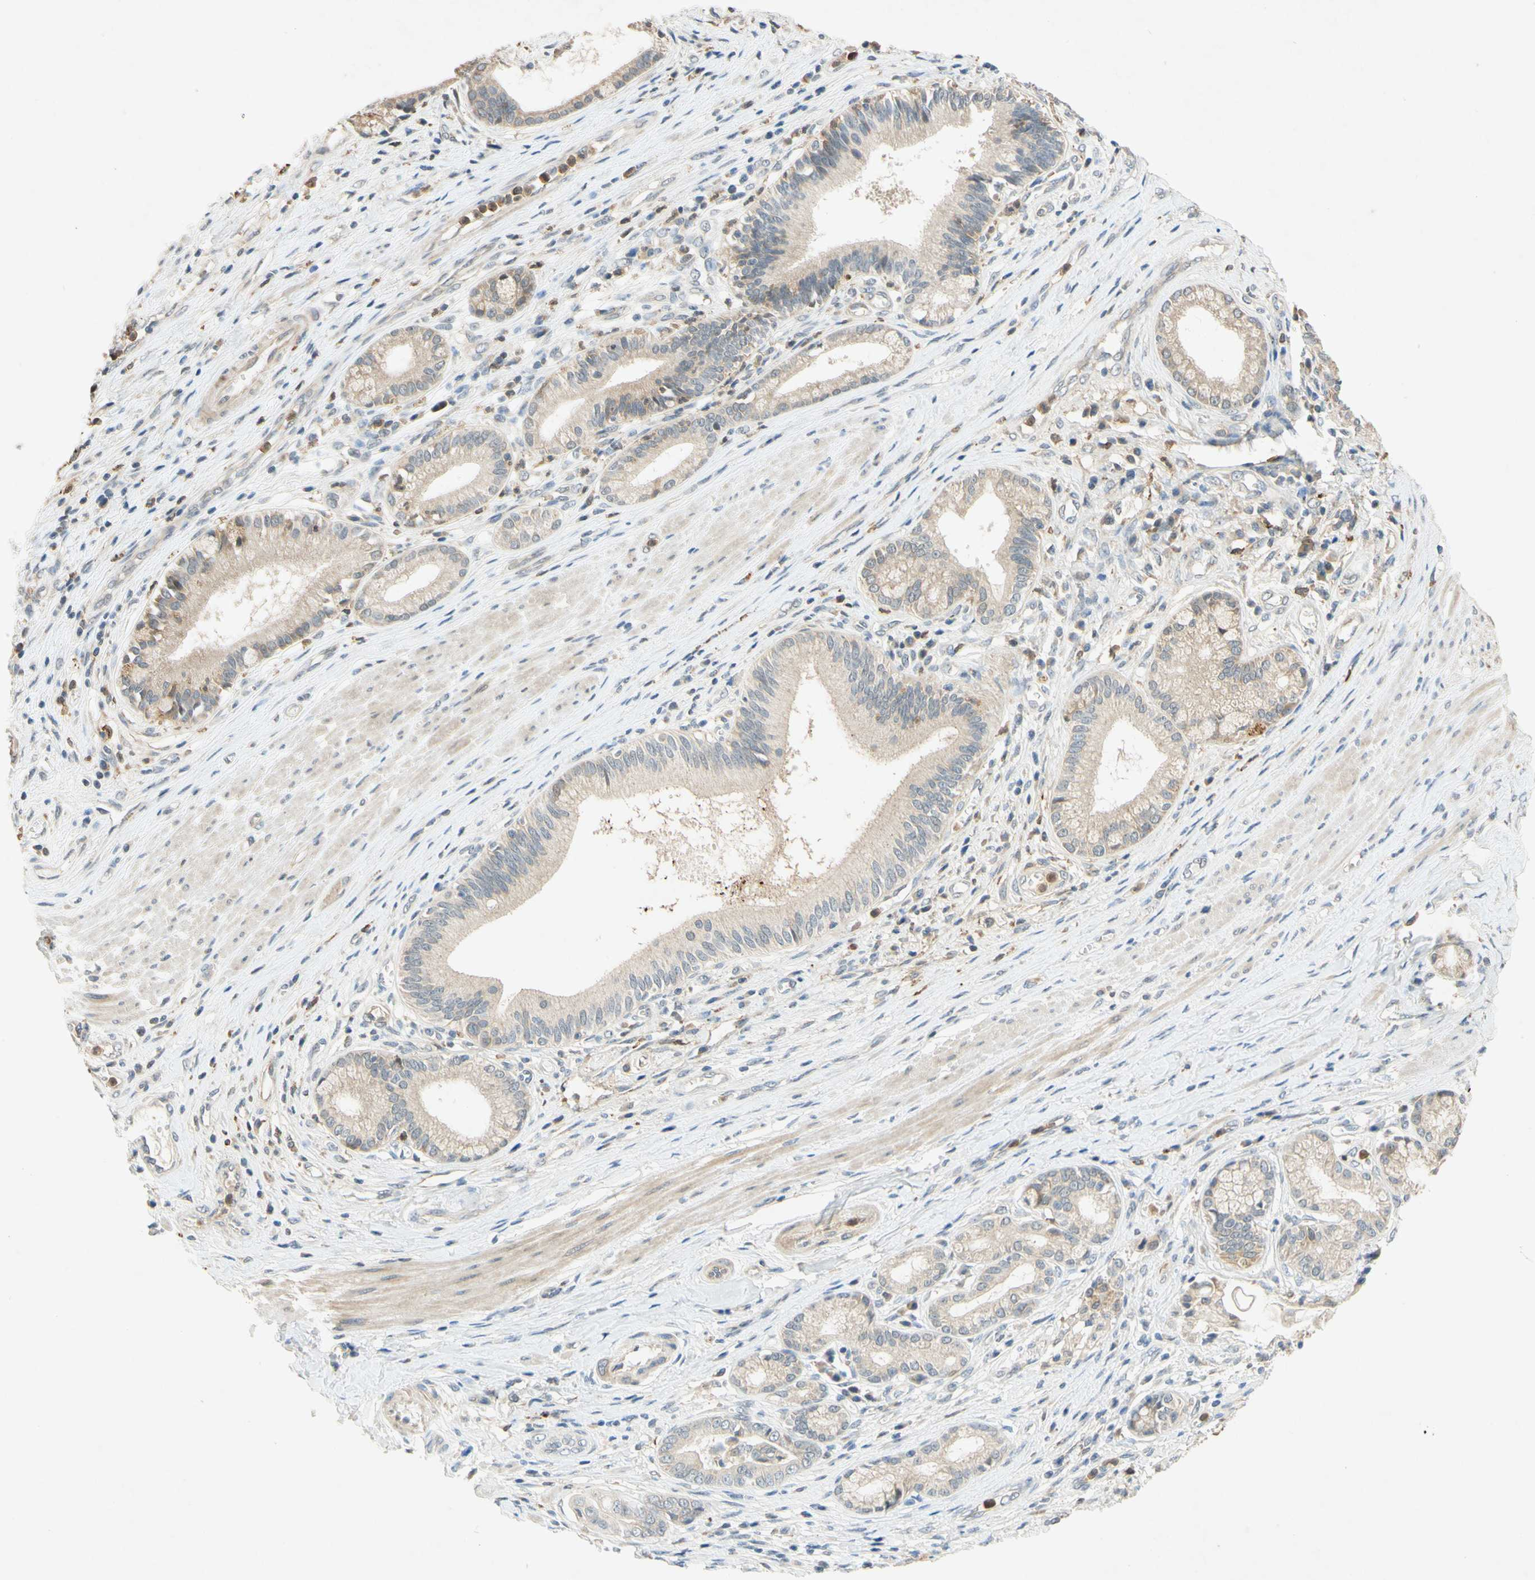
{"staining": {"intensity": "weak", "quantity": ">75%", "location": "cytoplasmic/membranous"}, "tissue": "pancreatic cancer", "cell_type": "Tumor cells", "image_type": "cancer", "snomed": [{"axis": "morphology", "description": "Adenocarcinoma, NOS"}, {"axis": "topography", "description": "Pancreas"}], "caption": "Pancreatic cancer tissue demonstrates weak cytoplasmic/membranous expression in about >75% of tumor cells, visualized by immunohistochemistry.", "gene": "GATA1", "patient": {"sex": "female", "age": 75}}